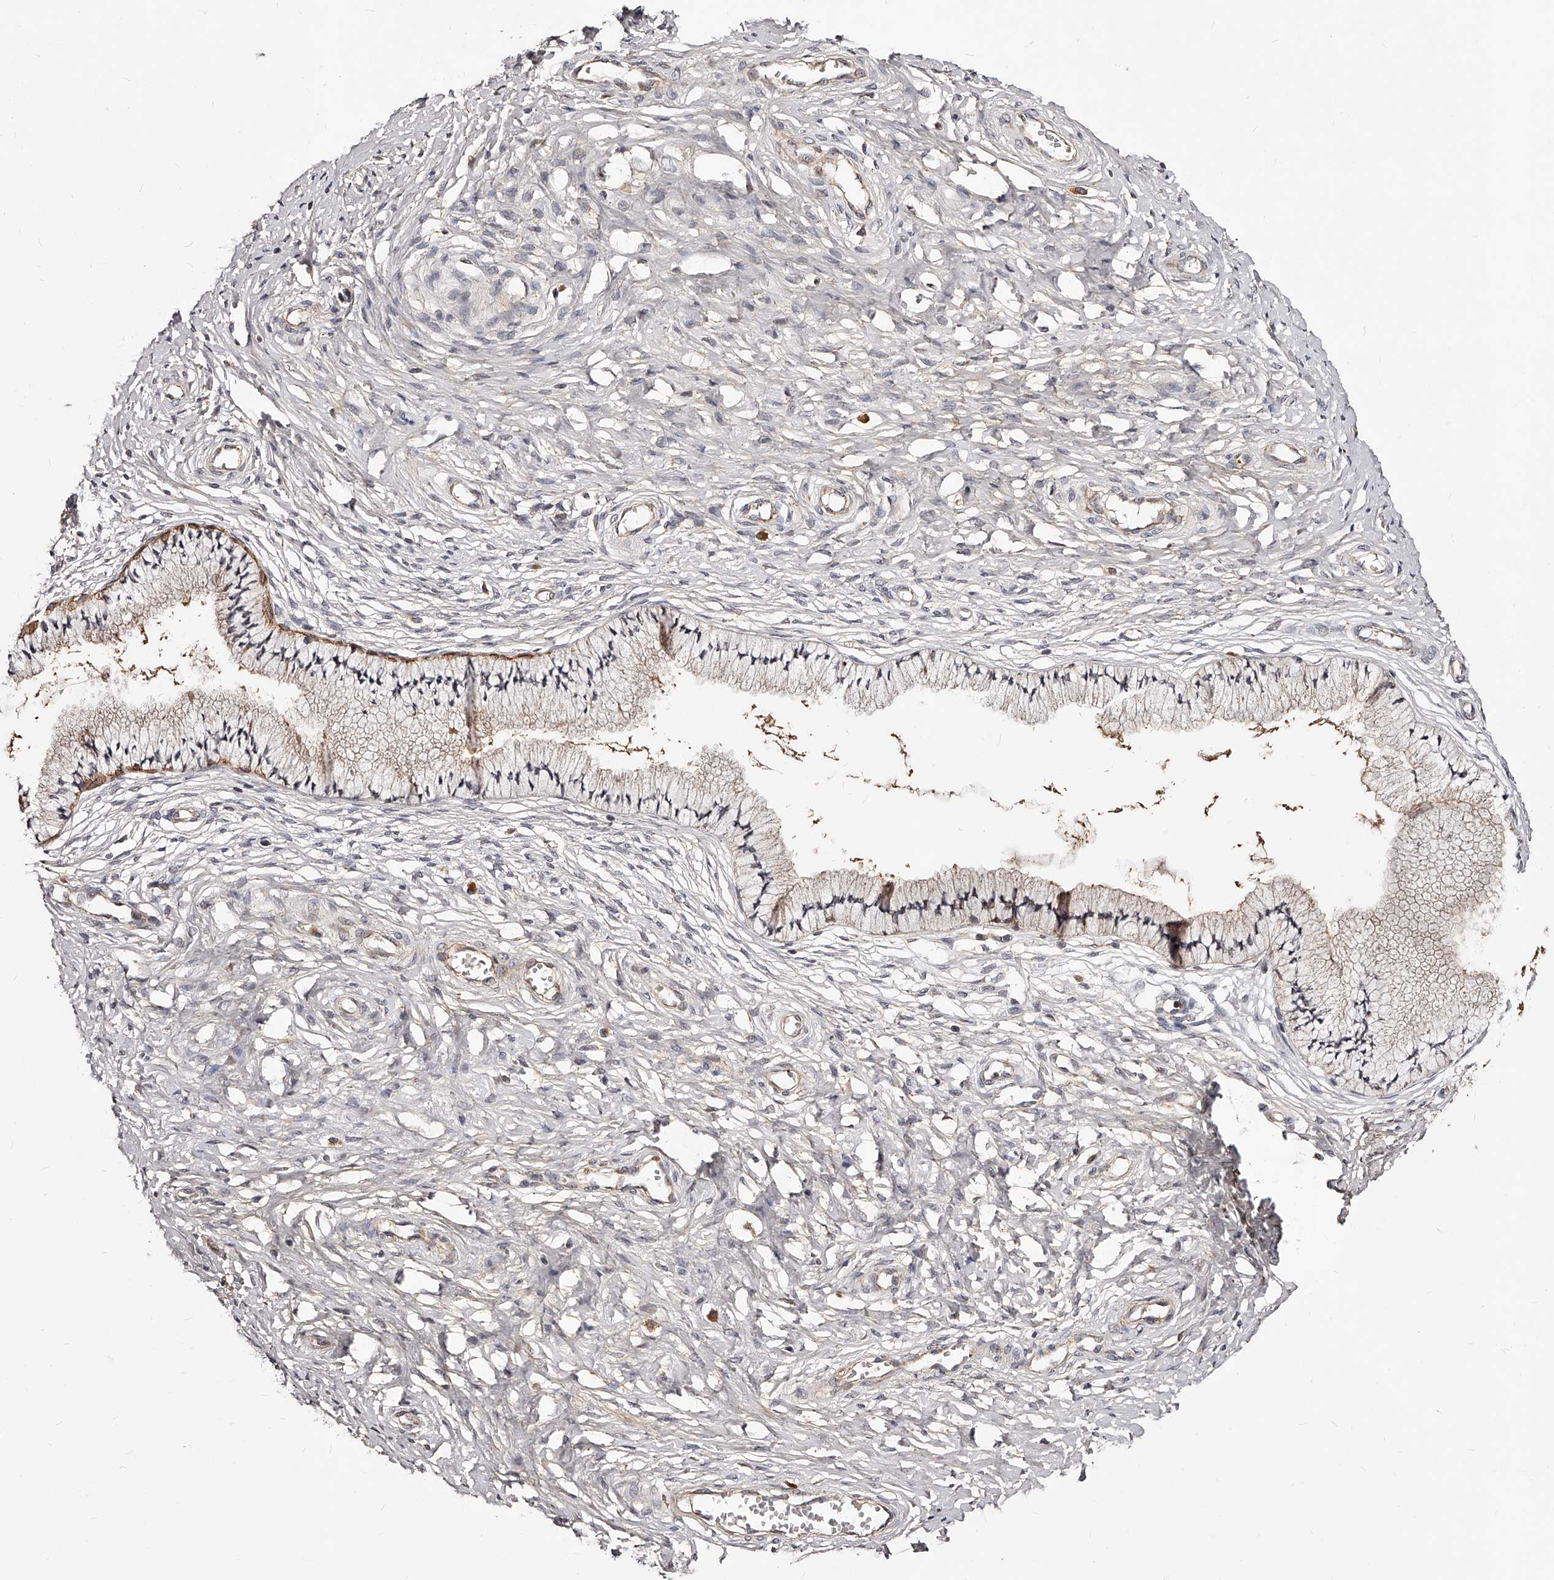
{"staining": {"intensity": "moderate", "quantity": ">75%", "location": "cytoplasmic/membranous"}, "tissue": "cervix", "cell_type": "Glandular cells", "image_type": "normal", "snomed": [{"axis": "morphology", "description": "Normal tissue, NOS"}, {"axis": "topography", "description": "Cervix"}], "caption": "This is an image of IHC staining of unremarkable cervix, which shows moderate staining in the cytoplasmic/membranous of glandular cells.", "gene": "ZNF502", "patient": {"sex": "female", "age": 36}}